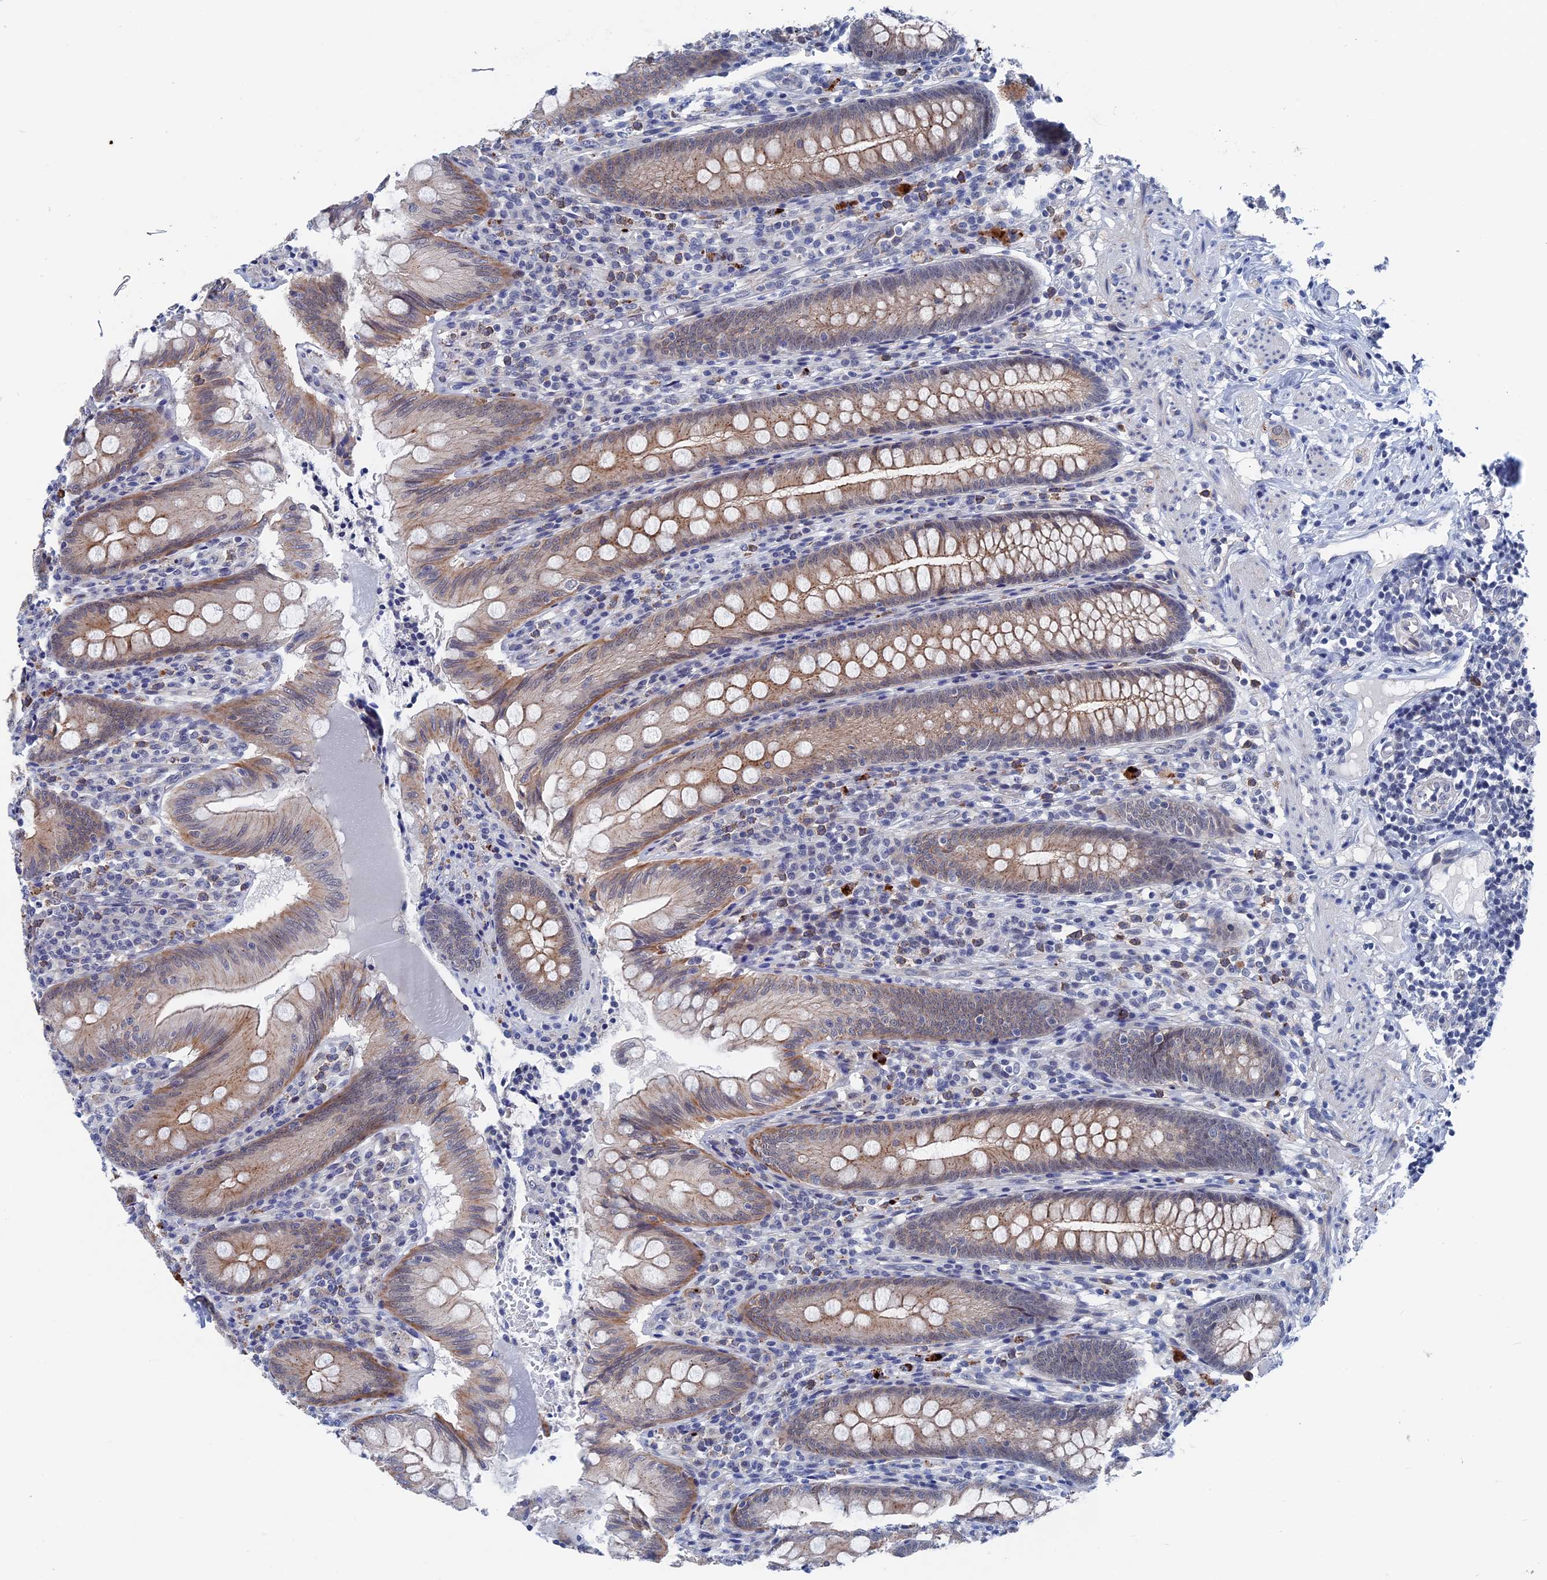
{"staining": {"intensity": "weak", "quantity": "25%-75%", "location": "cytoplasmic/membranous"}, "tissue": "appendix", "cell_type": "Glandular cells", "image_type": "normal", "snomed": [{"axis": "morphology", "description": "Normal tissue, NOS"}, {"axis": "topography", "description": "Appendix"}], "caption": "Protein analysis of unremarkable appendix displays weak cytoplasmic/membranous staining in about 25%-75% of glandular cells. (IHC, brightfield microscopy, high magnification).", "gene": "MARCHF3", "patient": {"sex": "male", "age": 55}}